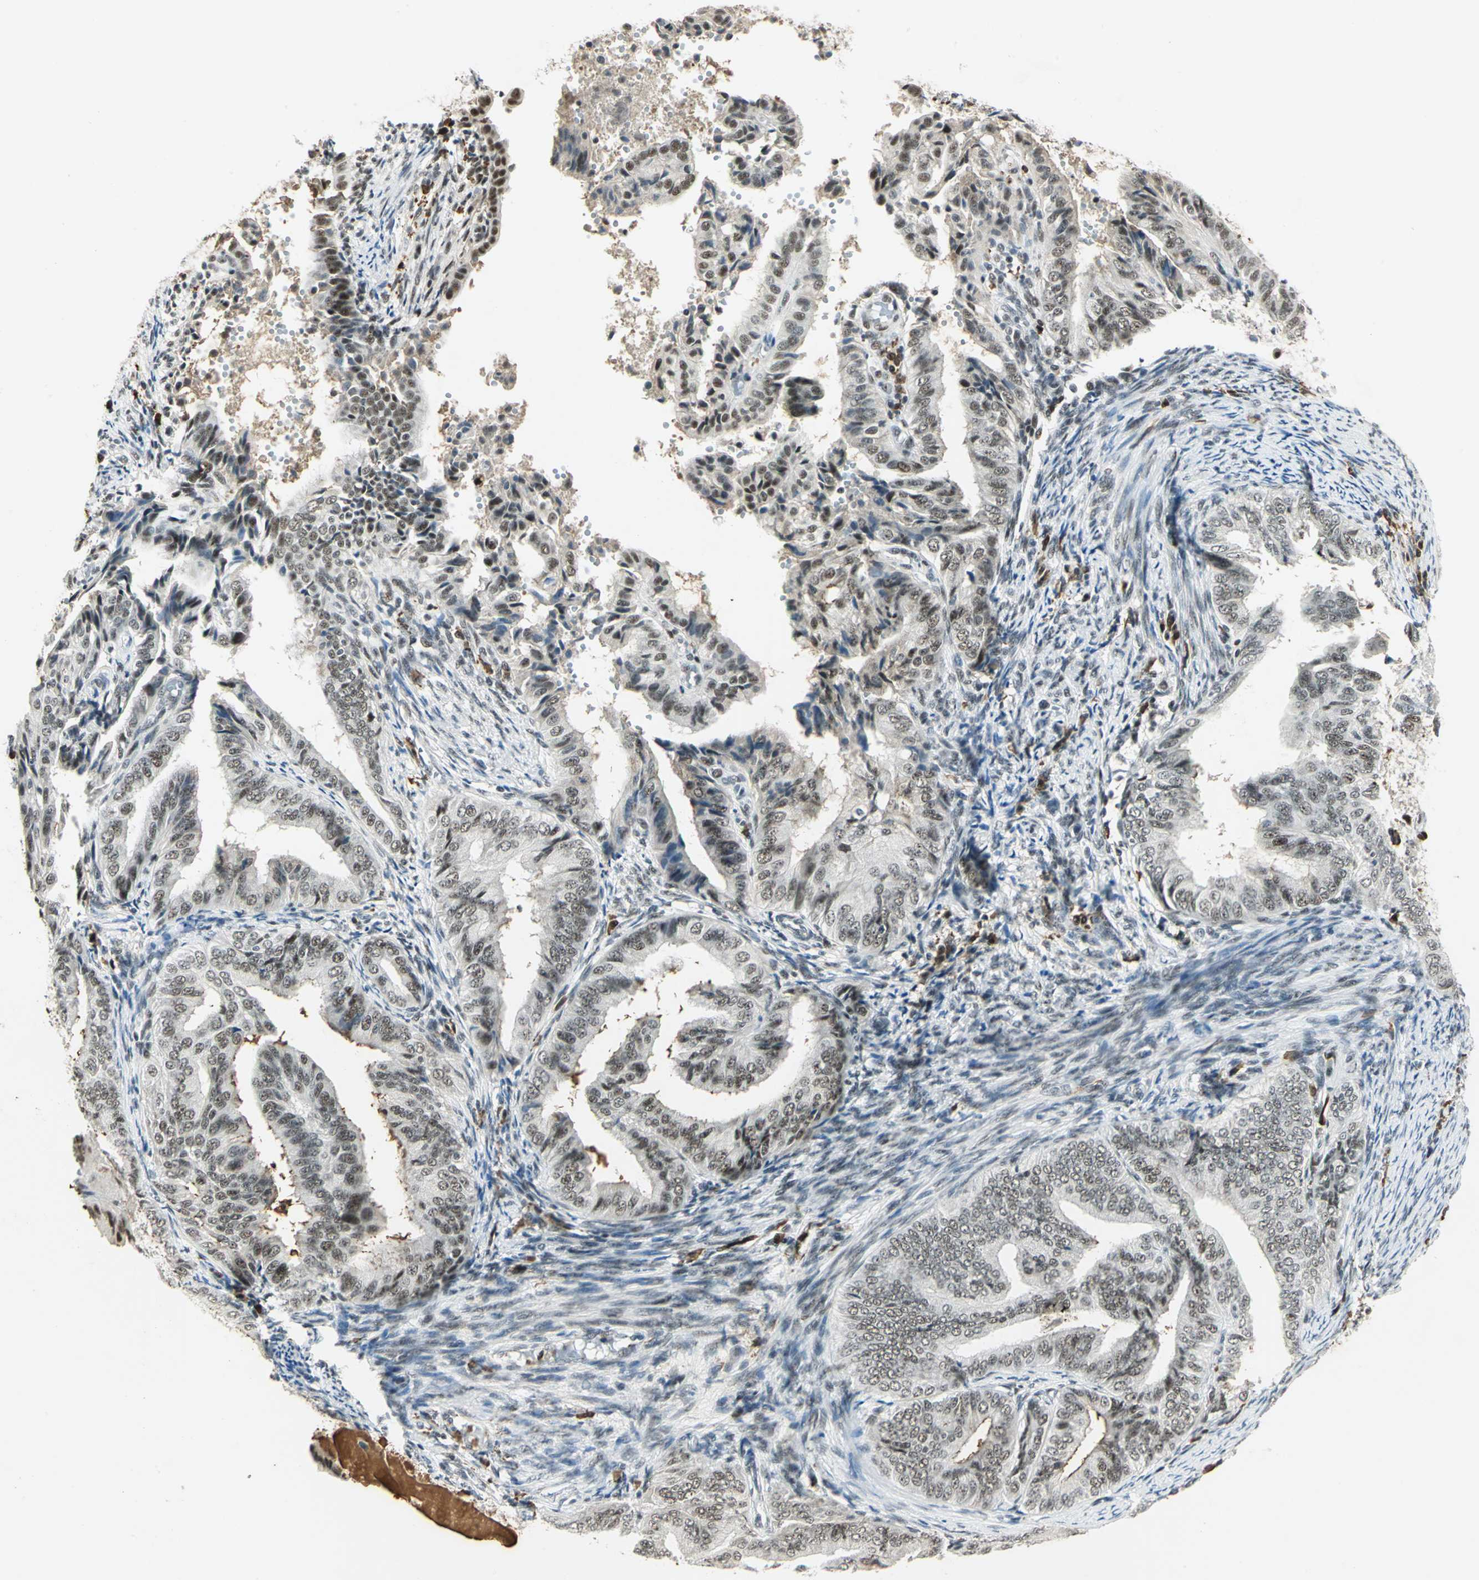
{"staining": {"intensity": "moderate", "quantity": ">75%", "location": "nuclear"}, "tissue": "endometrial cancer", "cell_type": "Tumor cells", "image_type": "cancer", "snomed": [{"axis": "morphology", "description": "Adenocarcinoma, NOS"}, {"axis": "topography", "description": "Endometrium"}], "caption": "Tumor cells show medium levels of moderate nuclear expression in about >75% of cells in endometrial cancer.", "gene": "CCNT1", "patient": {"sex": "female", "age": 58}}